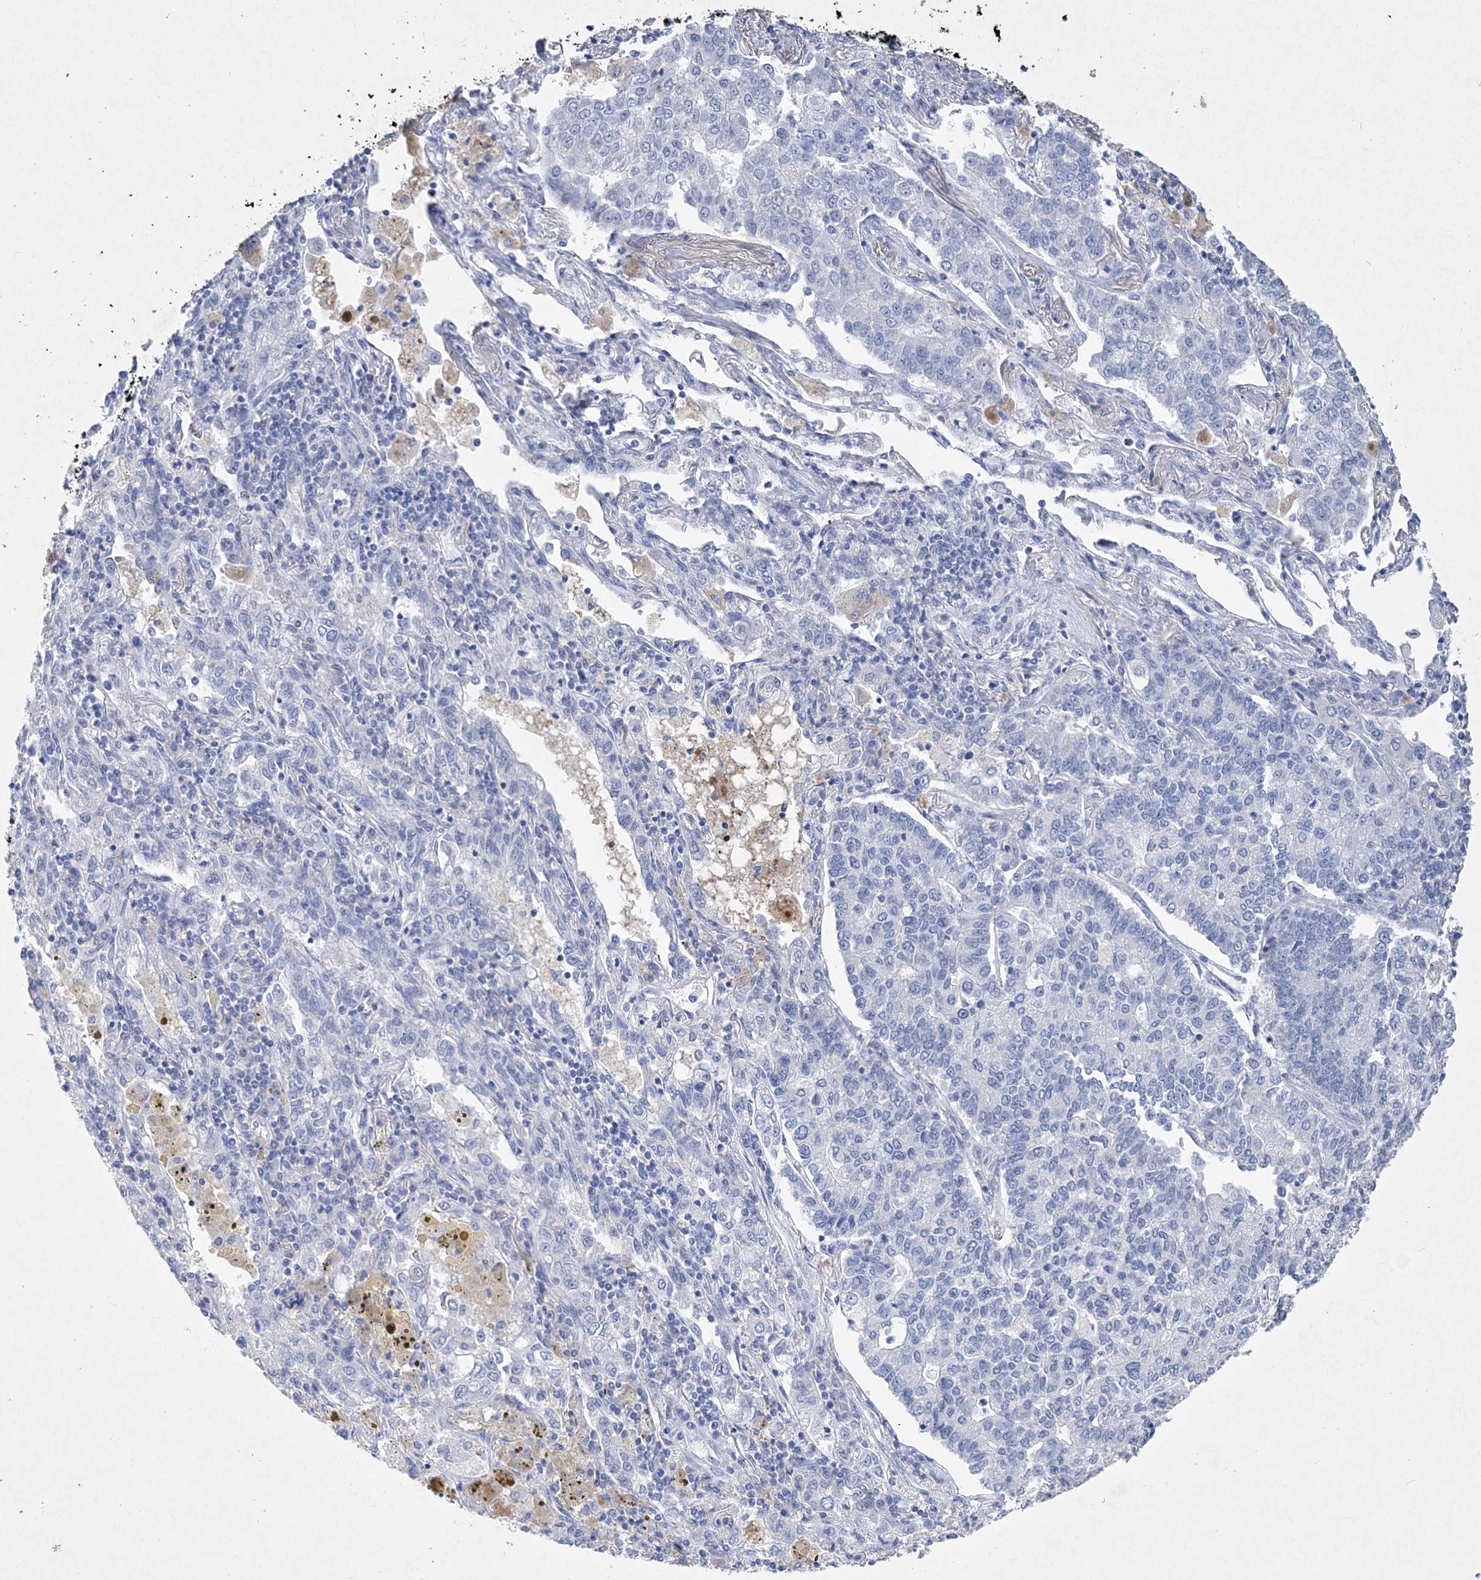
{"staining": {"intensity": "negative", "quantity": "none", "location": "none"}, "tissue": "lung cancer", "cell_type": "Tumor cells", "image_type": "cancer", "snomed": [{"axis": "morphology", "description": "Adenocarcinoma, NOS"}, {"axis": "topography", "description": "Lung"}], "caption": "Protein analysis of lung adenocarcinoma displays no significant positivity in tumor cells.", "gene": "COPS8", "patient": {"sex": "male", "age": 49}}